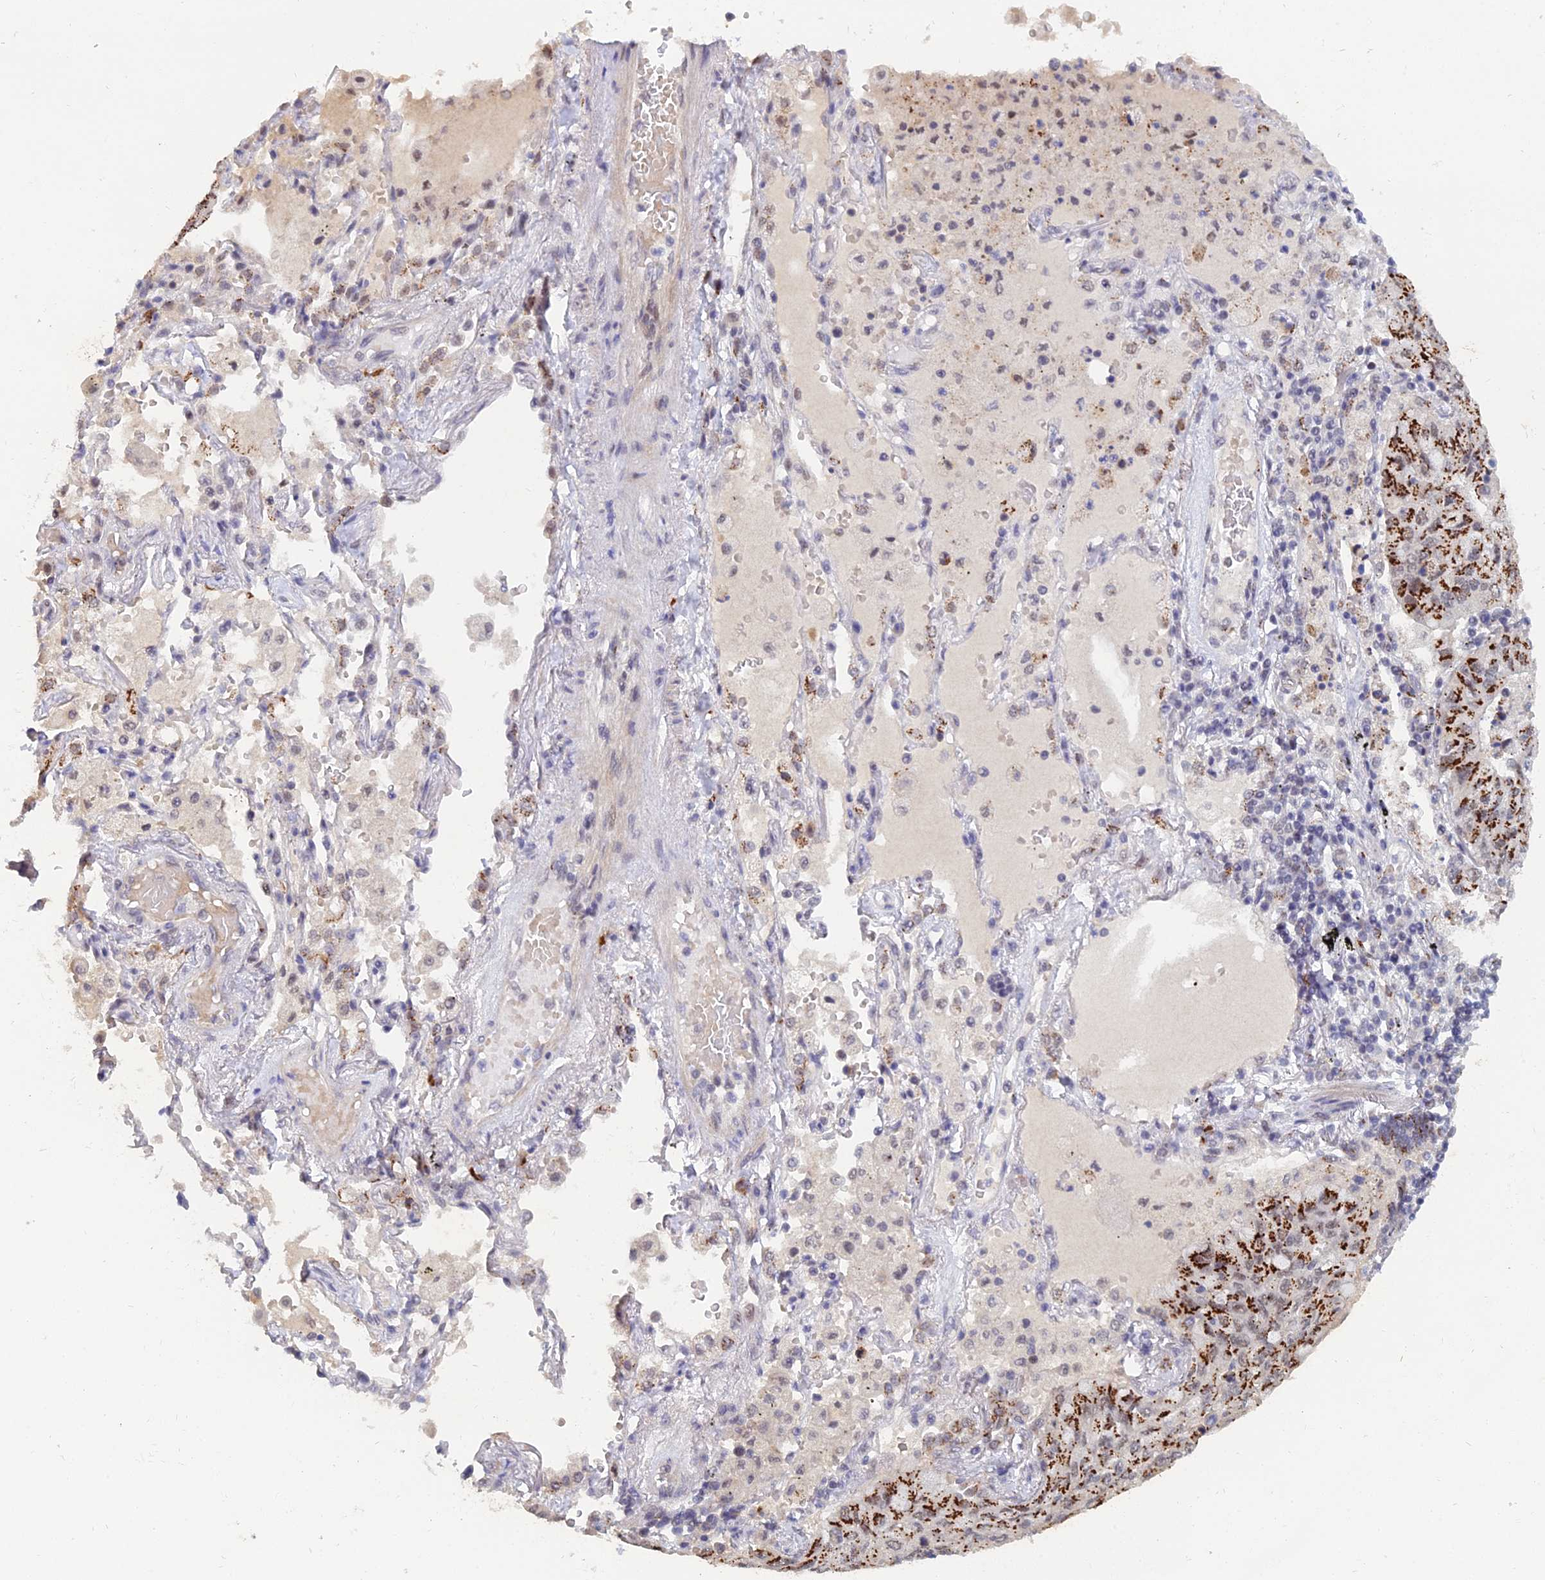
{"staining": {"intensity": "strong", "quantity": "25%-75%", "location": "cytoplasmic/membranous"}, "tissue": "lung cancer", "cell_type": "Tumor cells", "image_type": "cancer", "snomed": [{"axis": "morphology", "description": "Squamous cell carcinoma, NOS"}, {"axis": "topography", "description": "Lung"}], "caption": "Immunohistochemical staining of lung cancer (squamous cell carcinoma) shows high levels of strong cytoplasmic/membranous protein positivity in approximately 25%-75% of tumor cells.", "gene": "THOC3", "patient": {"sex": "male", "age": 74}}